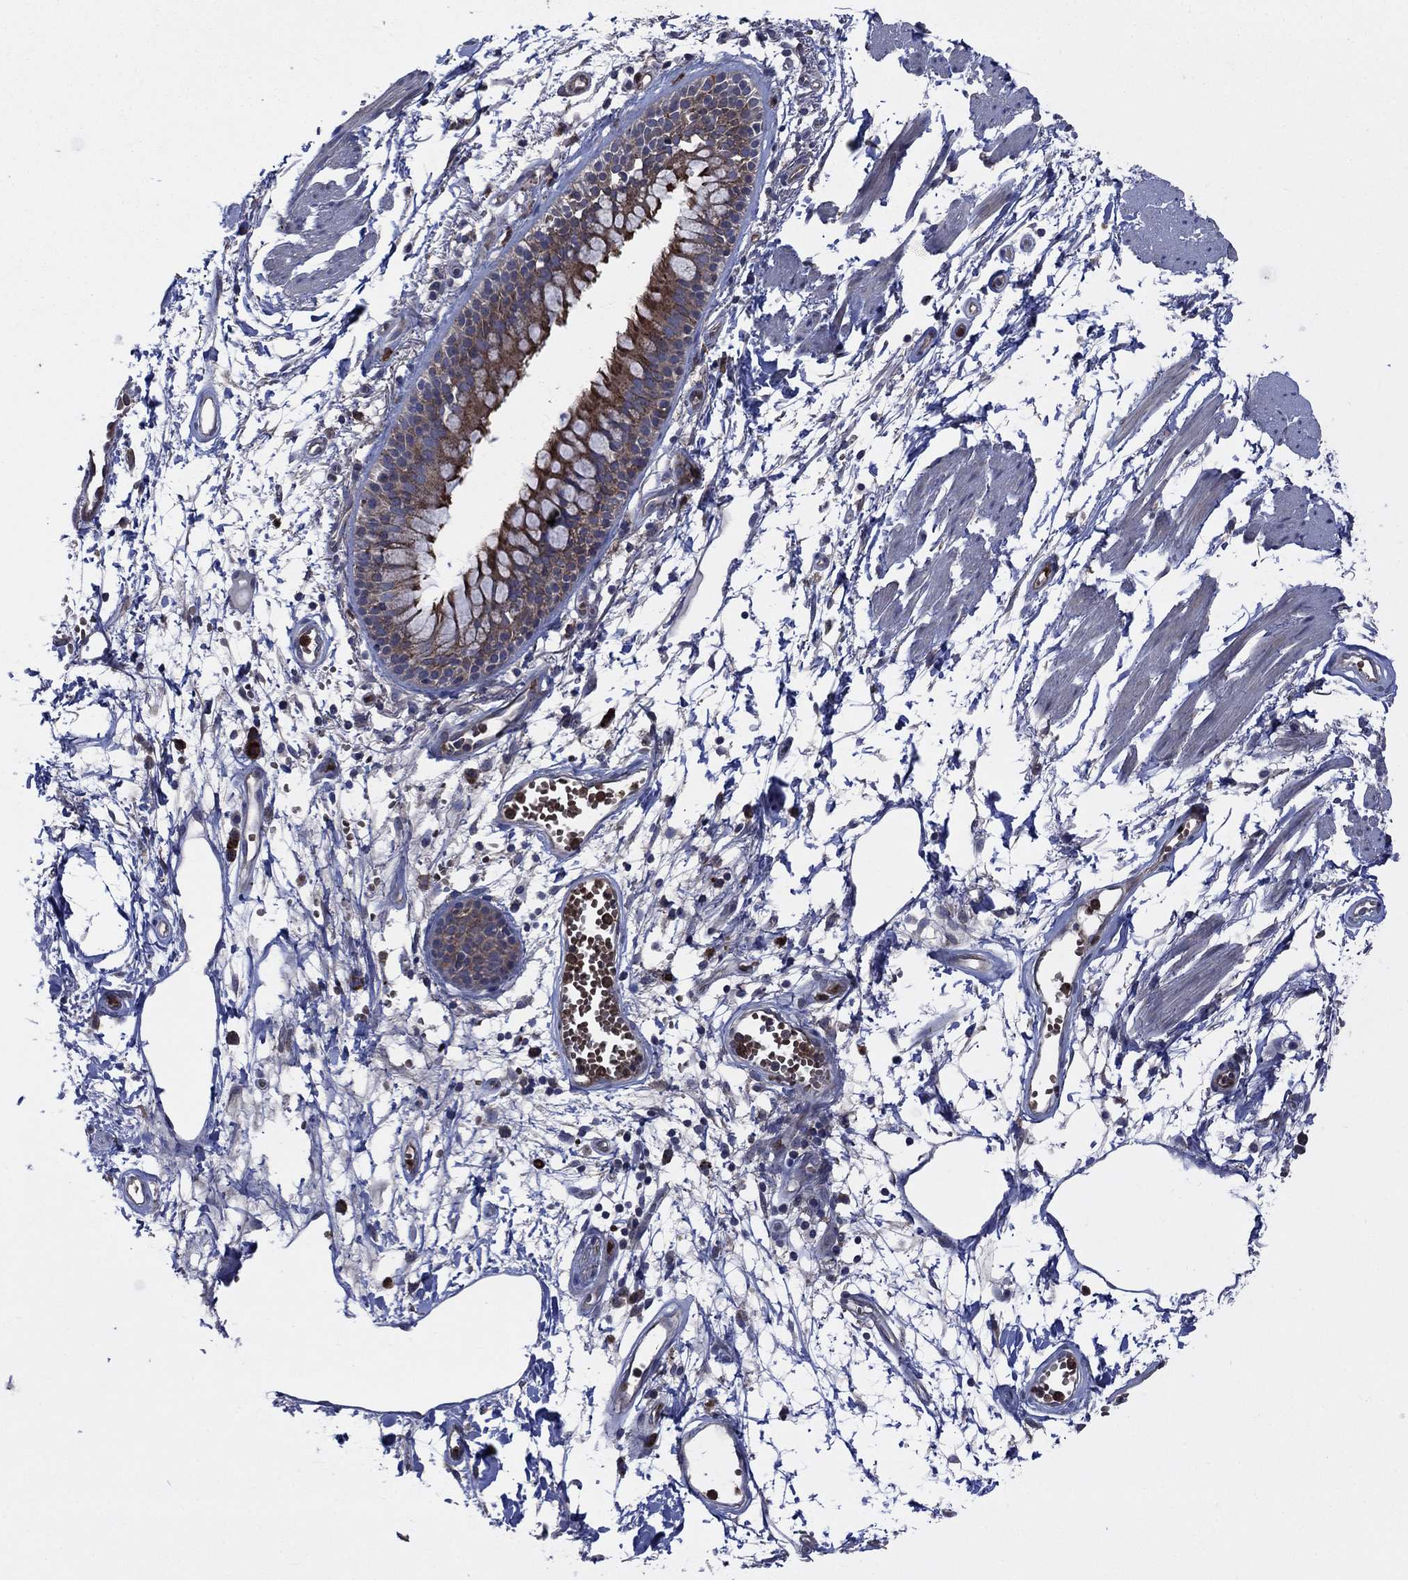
{"staining": {"intensity": "negative", "quantity": "none", "location": "none"}, "tissue": "adipose tissue", "cell_type": "Adipocytes", "image_type": "normal", "snomed": [{"axis": "morphology", "description": "Normal tissue, NOS"}, {"axis": "morphology", "description": "Squamous cell carcinoma, NOS"}, {"axis": "topography", "description": "Cartilage tissue"}, {"axis": "topography", "description": "Lung"}], "caption": "This is a photomicrograph of IHC staining of benign adipose tissue, which shows no staining in adipocytes. Brightfield microscopy of immunohistochemistry stained with DAB (3,3'-diaminobenzidine) (brown) and hematoxylin (blue), captured at high magnification.", "gene": "MEA1", "patient": {"sex": "male", "age": 66}}